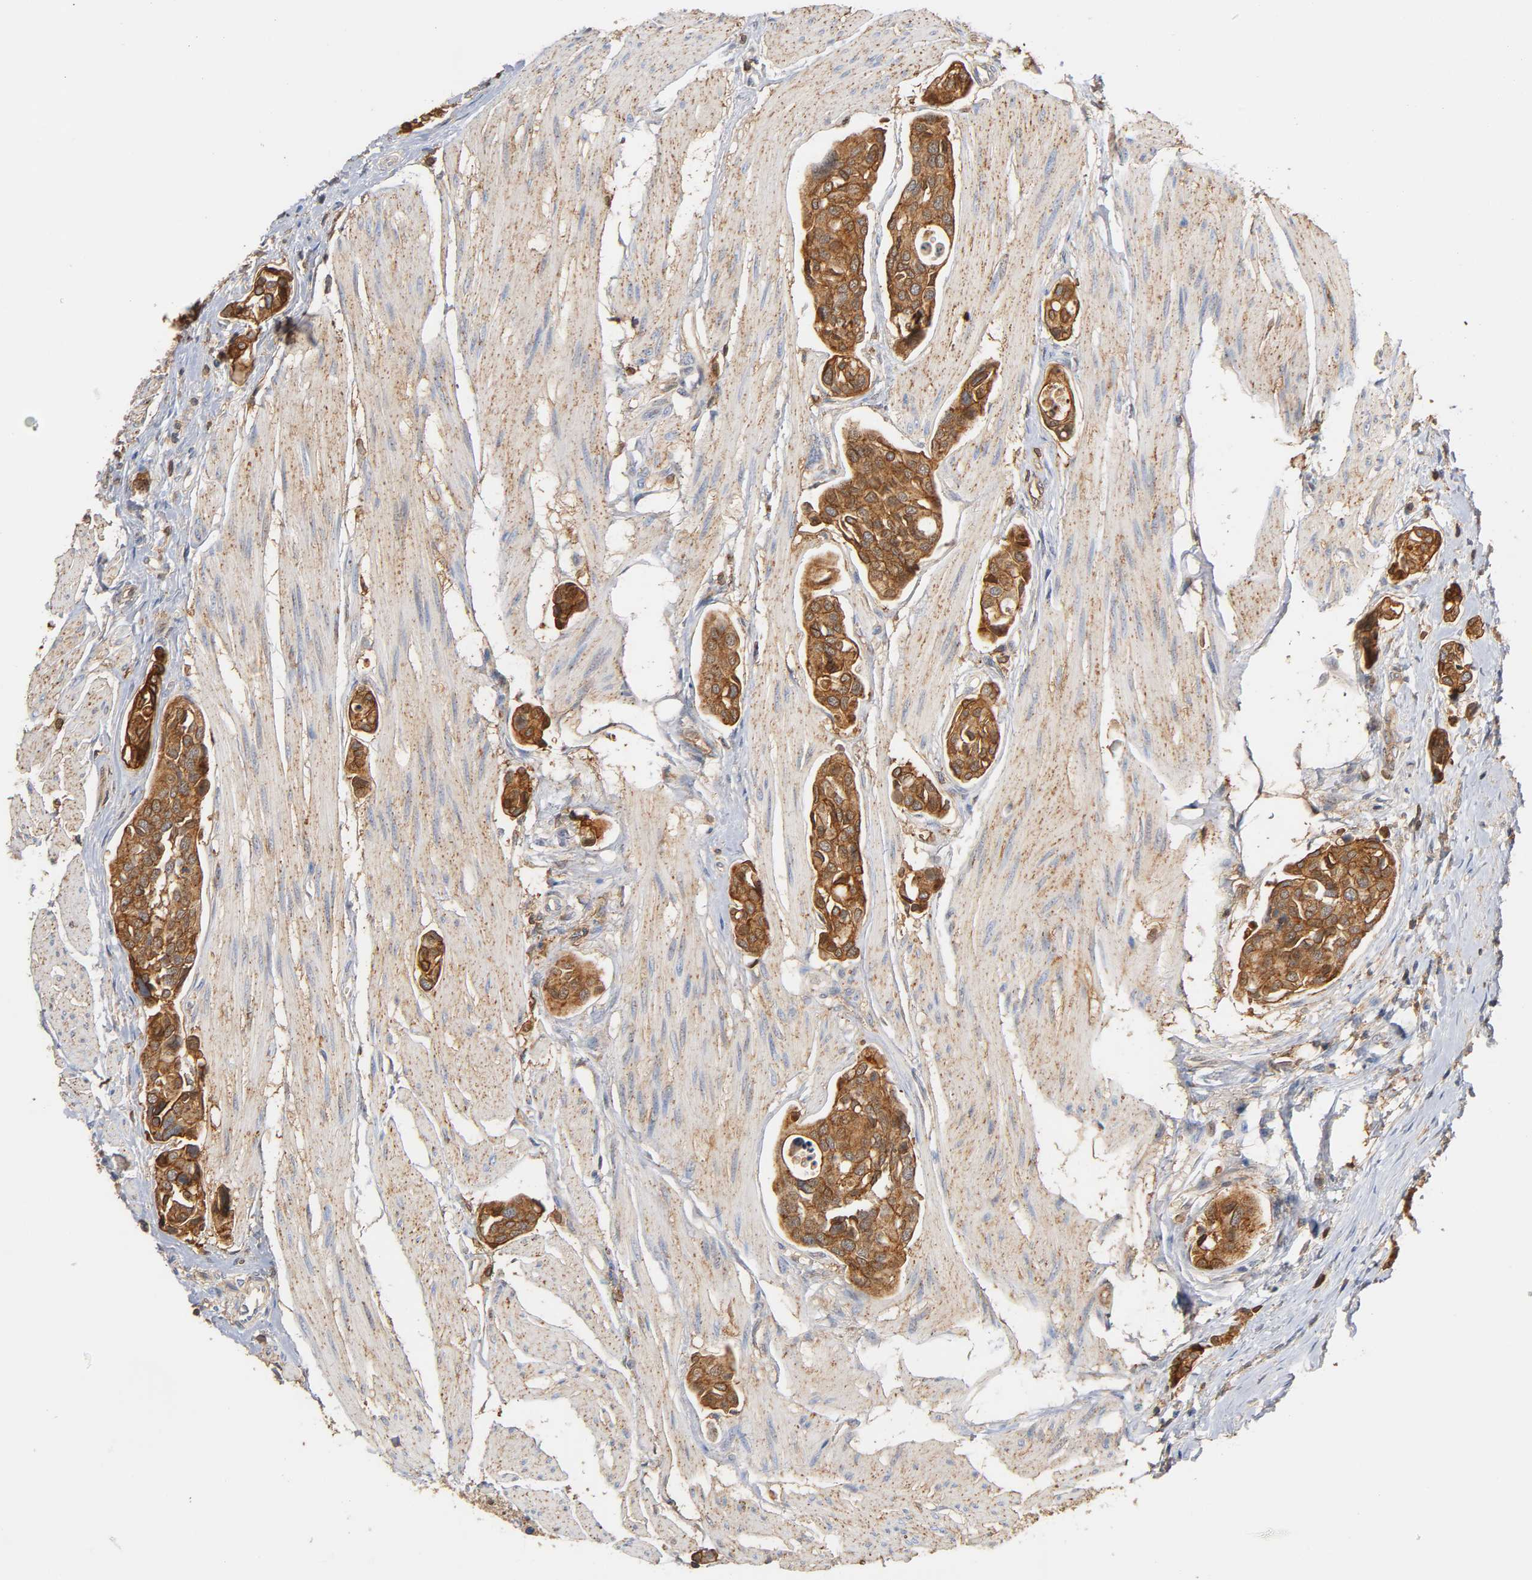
{"staining": {"intensity": "moderate", "quantity": ">75%", "location": "cytoplasmic/membranous"}, "tissue": "urothelial cancer", "cell_type": "Tumor cells", "image_type": "cancer", "snomed": [{"axis": "morphology", "description": "Urothelial carcinoma, High grade"}, {"axis": "topography", "description": "Urinary bladder"}], "caption": "This histopathology image exhibits IHC staining of human urothelial carcinoma (high-grade), with medium moderate cytoplasmic/membranous staining in about >75% of tumor cells.", "gene": "ANXA11", "patient": {"sex": "male", "age": 78}}